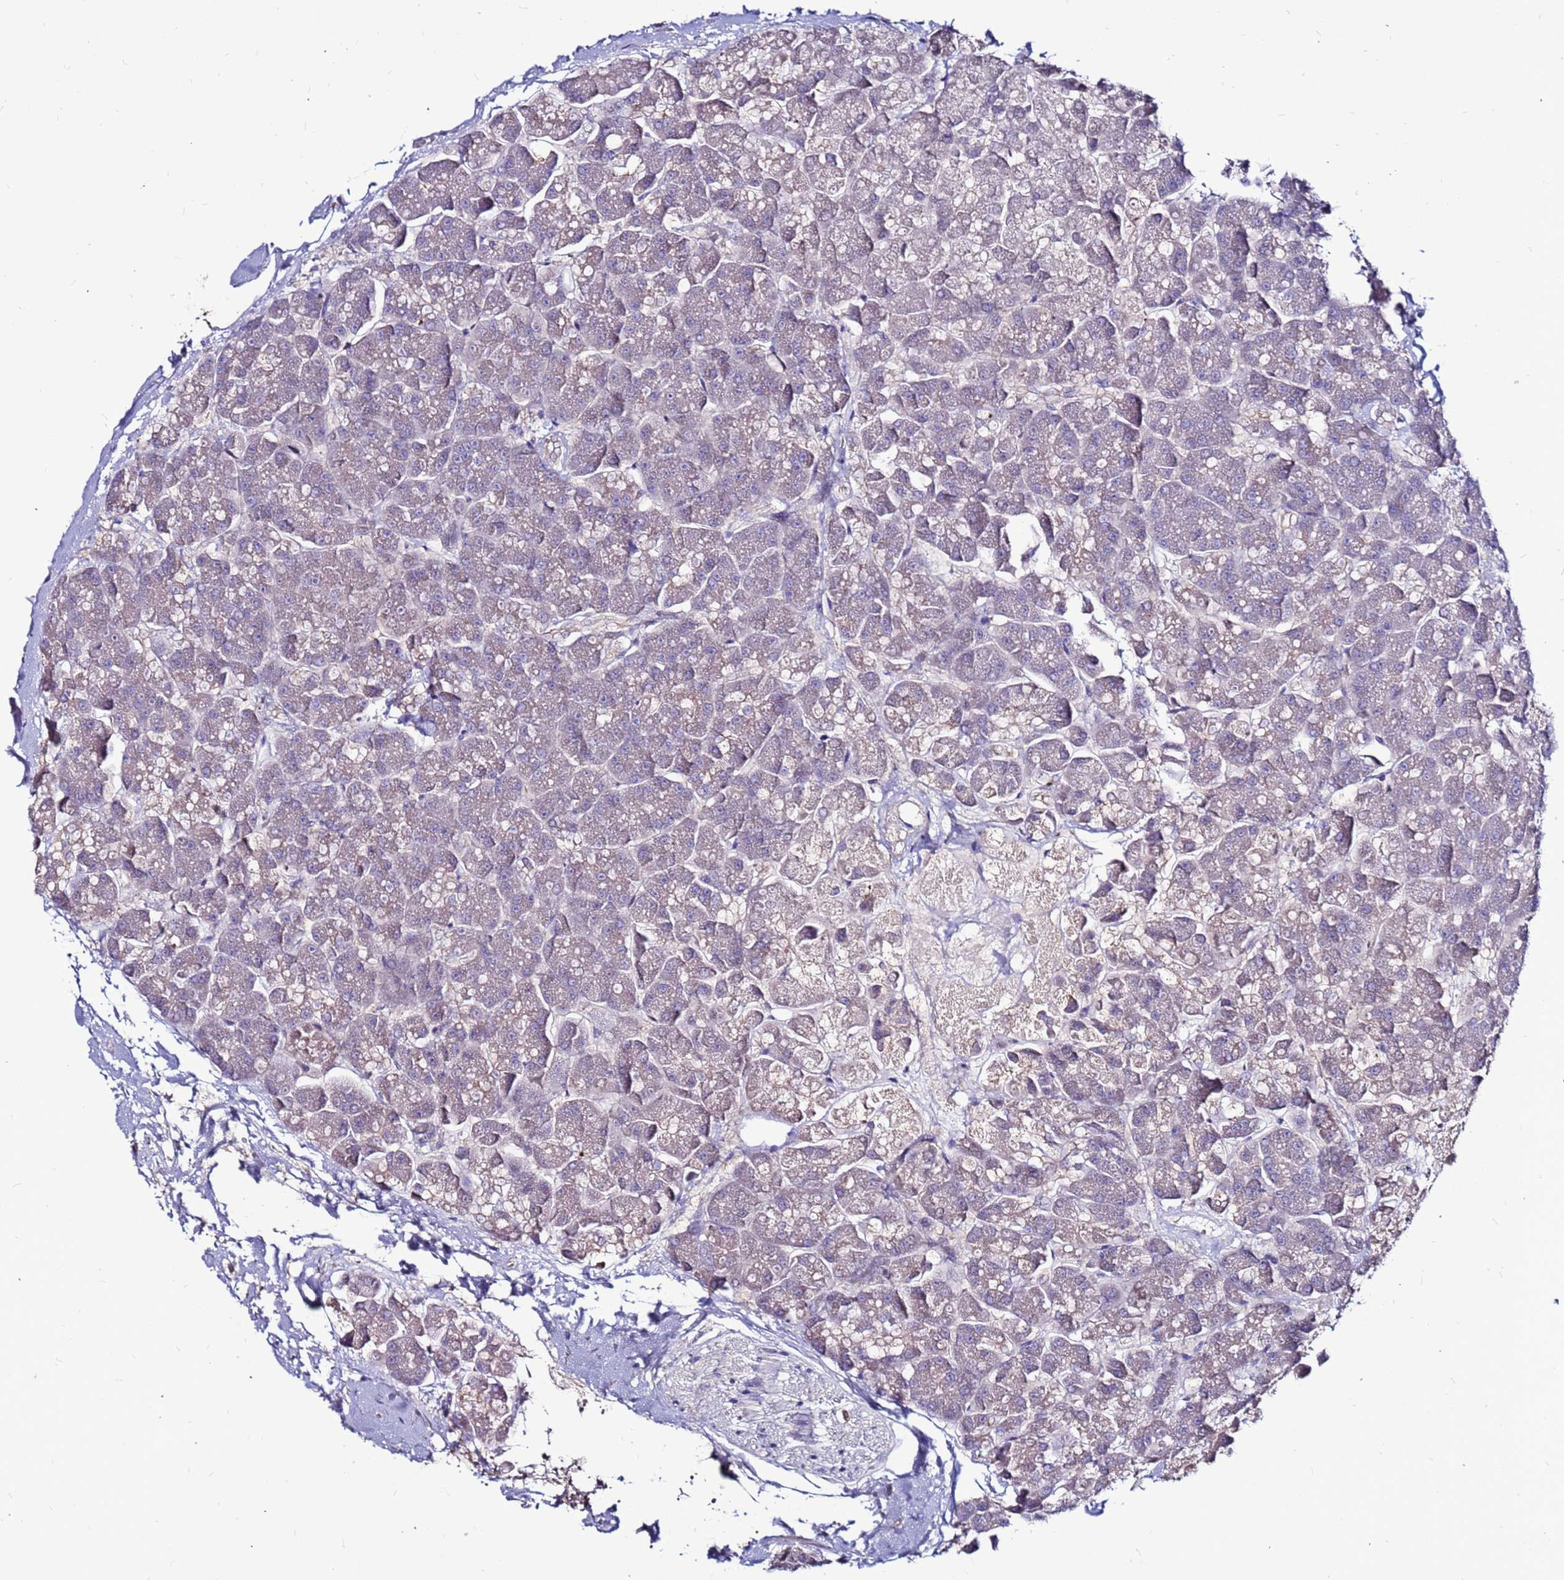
{"staining": {"intensity": "weak", "quantity": "<25%", "location": "cytoplasmic/membranous"}, "tissue": "pancreas", "cell_type": "Exocrine glandular cells", "image_type": "normal", "snomed": [{"axis": "morphology", "description": "Normal tissue, NOS"}, {"axis": "topography", "description": "Pancreas"}, {"axis": "topography", "description": "Peripheral nerve tissue"}], "caption": "This is a histopathology image of immunohistochemistry staining of benign pancreas, which shows no positivity in exocrine glandular cells. (Stains: DAB (3,3'-diaminobenzidine) immunohistochemistry (IHC) with hematoxylin counter stain, Microscopy: brightfield microscopy at high magnification).", "gene": "SLC44A3", "patient": {"sex": "male", "age": 54}}